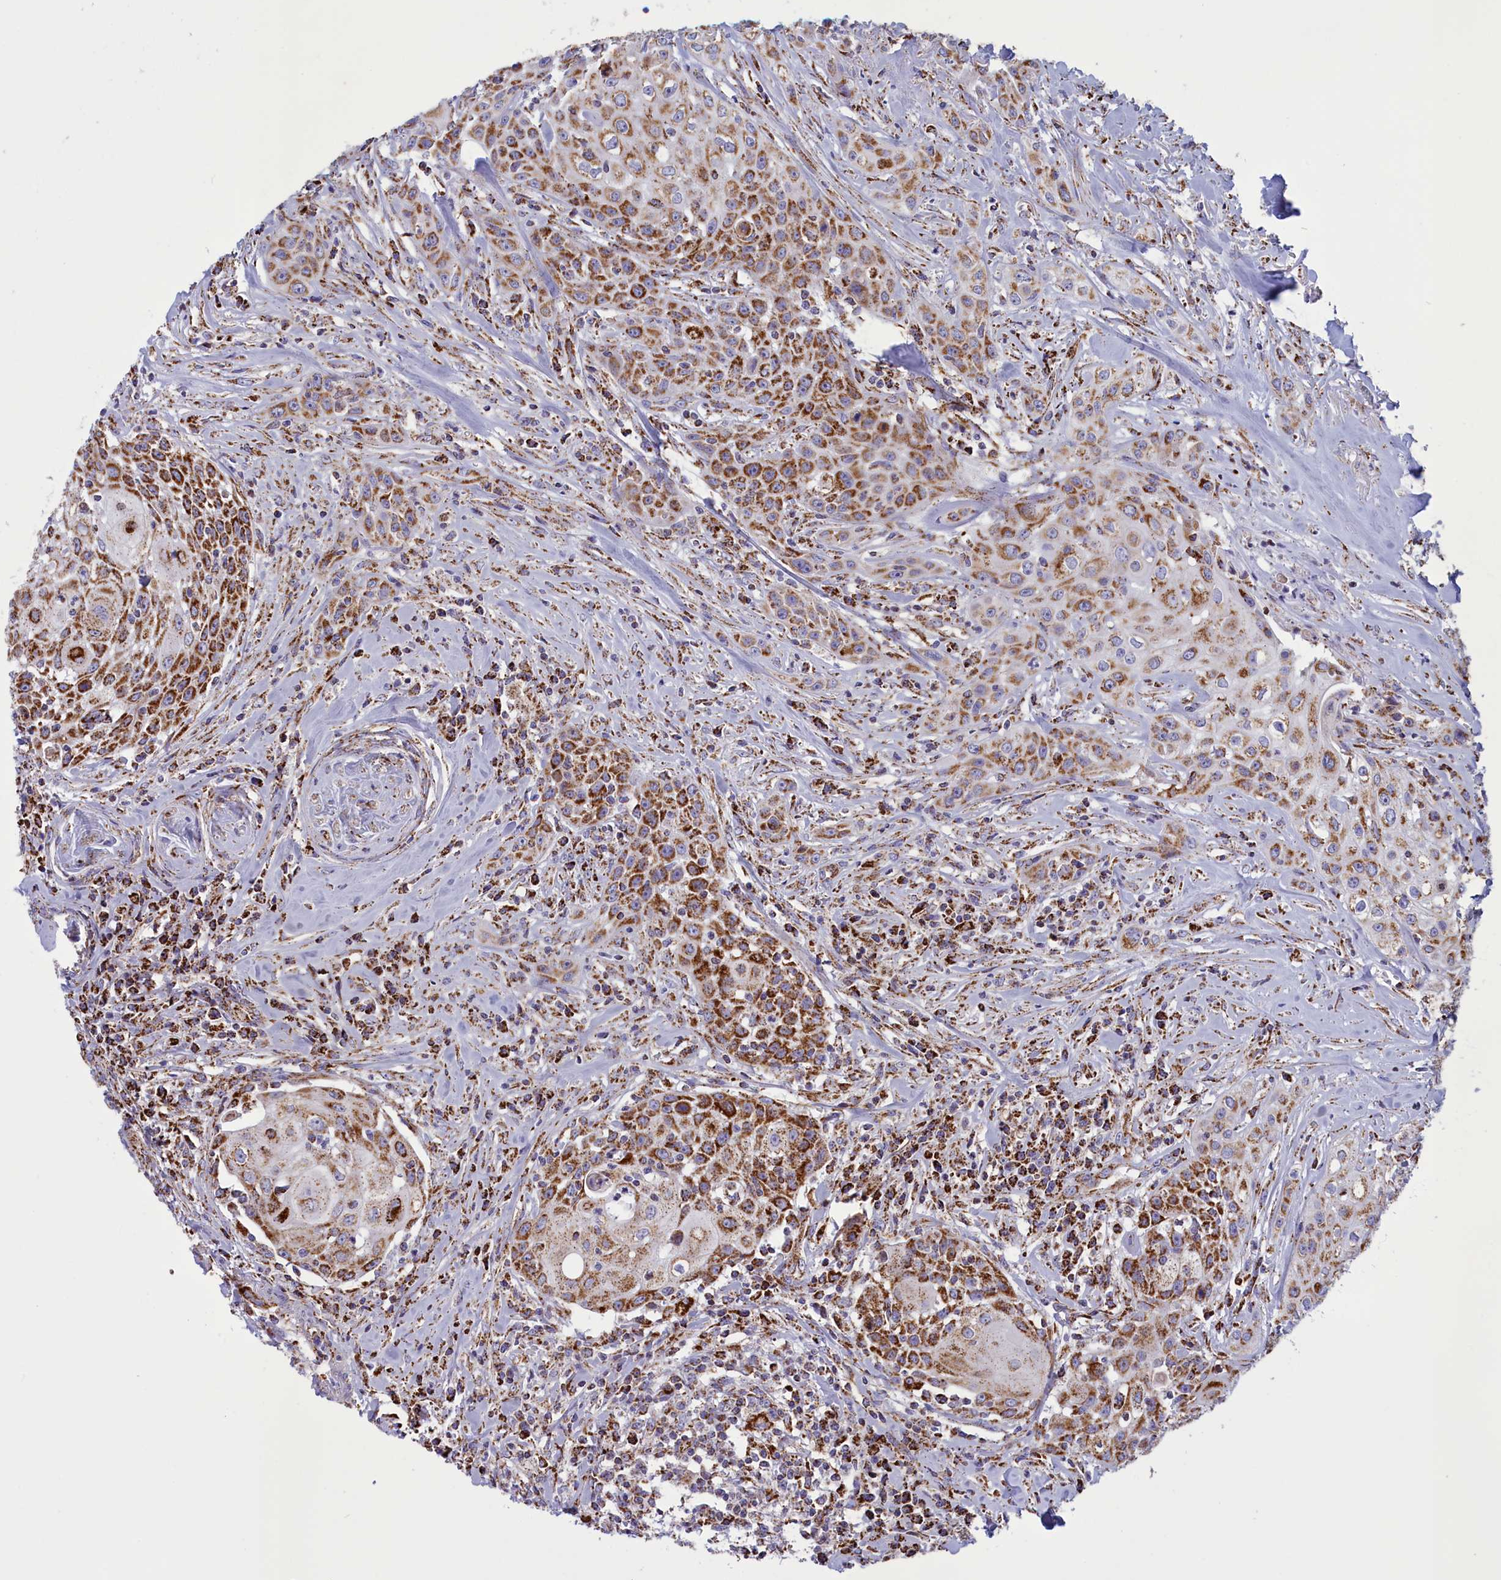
{"staining": {"intensity": "strong", "quantity": ">75%", "location": "cytoplasmic/membranous"}, "tissue": "head and neck cancer", "cell_type": "Tumor cells", "image_type": "cancer", "snomed": [{"axis": "morphology", "description": "Squamous cell carcinoma, NOS"}, {"axis": "topography", "description": "Oral tissue"}, {"axis": "topography", "description": "Head-Neck"}], "caption": "Immunohistochemistry histopathology image of squamous cell carcinoma (head and neck) stained for a protein (brown), which demonstrates high levels of strong cytoplasmic/membranous expression in about >75% of tumor cells.", "gene": "ISOC2", "patient": {"sex": "female", "age": 82}}